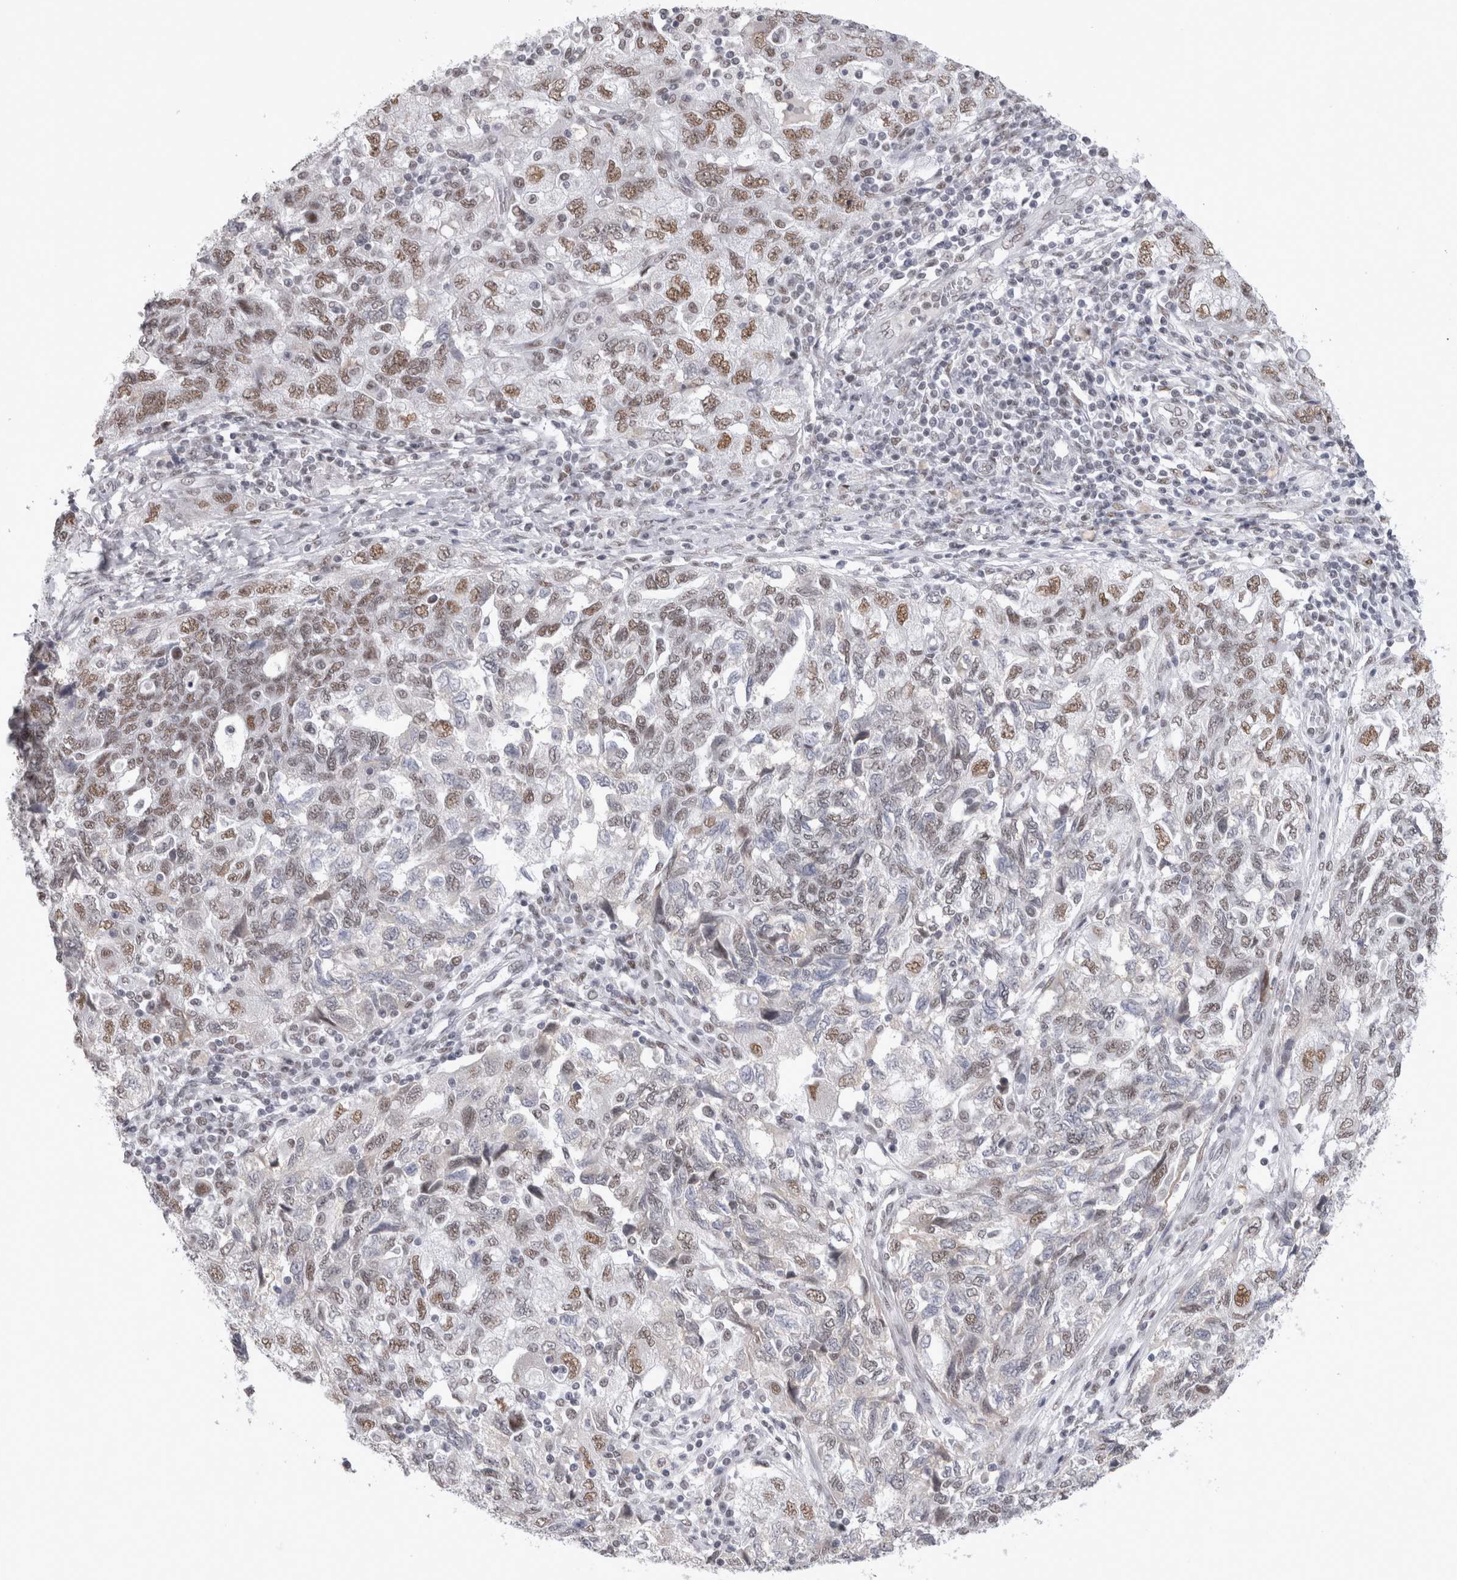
{"staining": {"intensity": "moderate", "quantity": "25%-75%", "location": "nuclear"}, "tissue": "ovarian cancer", "cell_type": "Tumor cells", "image_type": "cancer", "snomed": [{"axis": "morphology", "description": "Carcinoma, NOS"}, {"axis": "morphology", "description": "Cystadenocarcinoma, serous, NOS"}, {"axis": "topography", "description": "Ovary"}], "caption": "IHC (DAB (3,3'-diaminobenzidine)) staining of human ovarian cancer (carcinoma) reveals moderate nuclear protein expression in about 25%-75% of tumor cells.", "gene": "API5", "patient": {"sex": "female", "age": 69}}